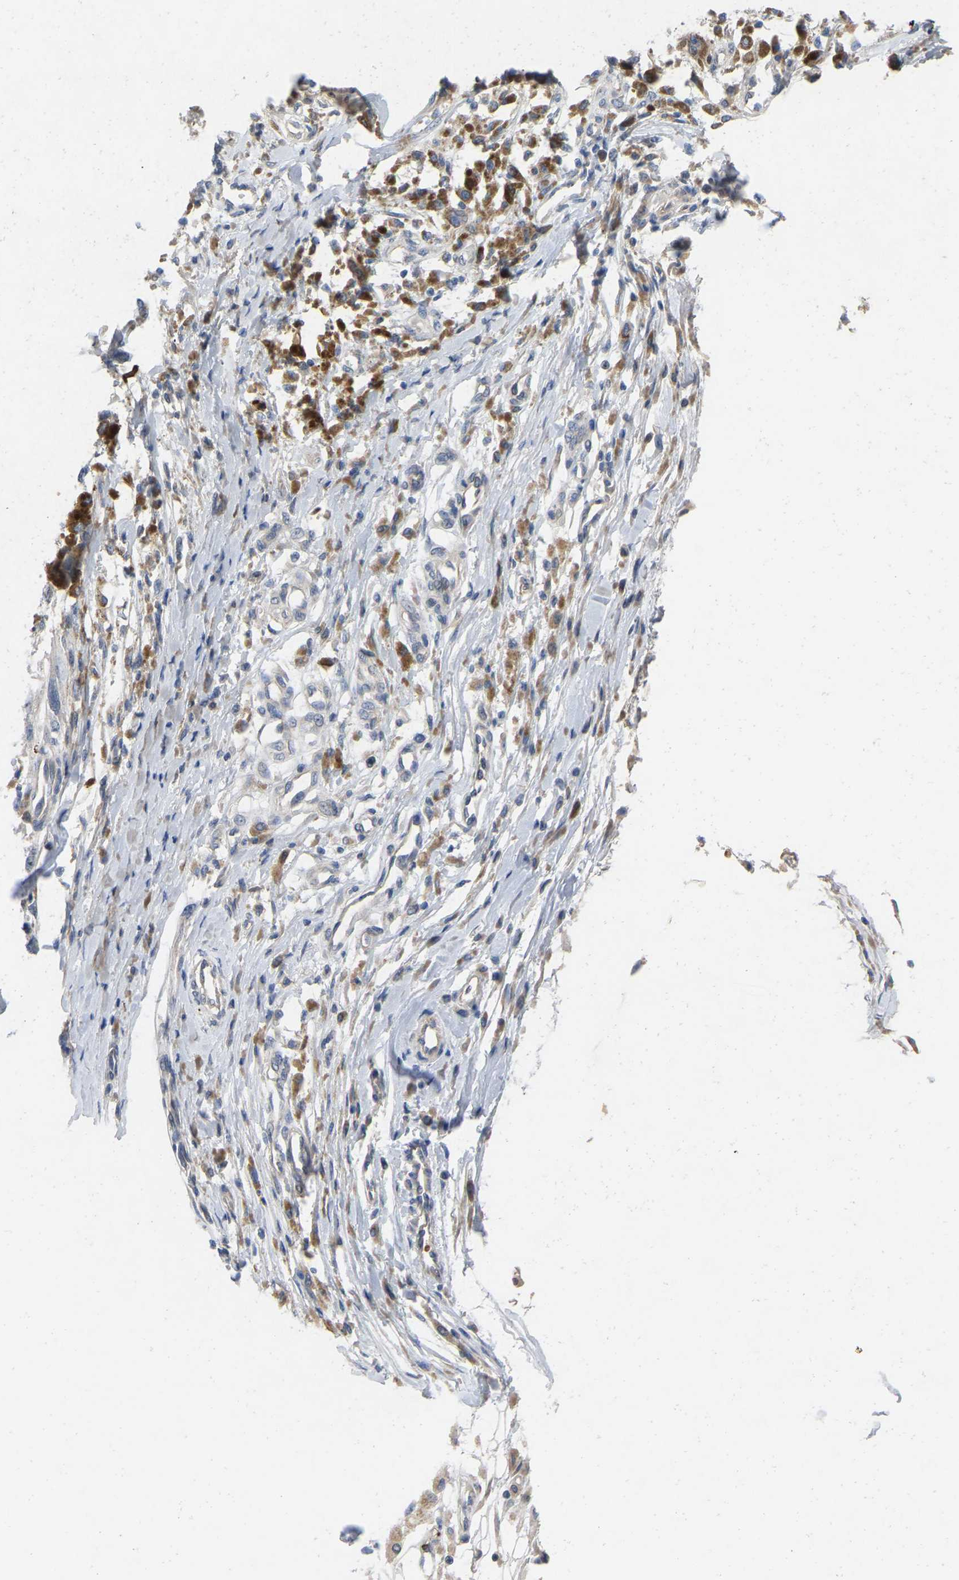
{"staining": {"intensity": "negative", "quantity": "none", "location": "none"}, "tissue": "melanoma", "cell_type": "Tumor cells", "image_type": "cancer", "snomed": [{"axis": "morphology", "description": "Malignant melanoma, Metastatic site"}, {"axis": "topography", "description": "Lymph node"}], "caption": "Immunohistochemistry (IHC) of human melanoma reveals no staining in tumor cells.", "gene": "RHEB", "patient": {"sex": "male", "age": 59}}